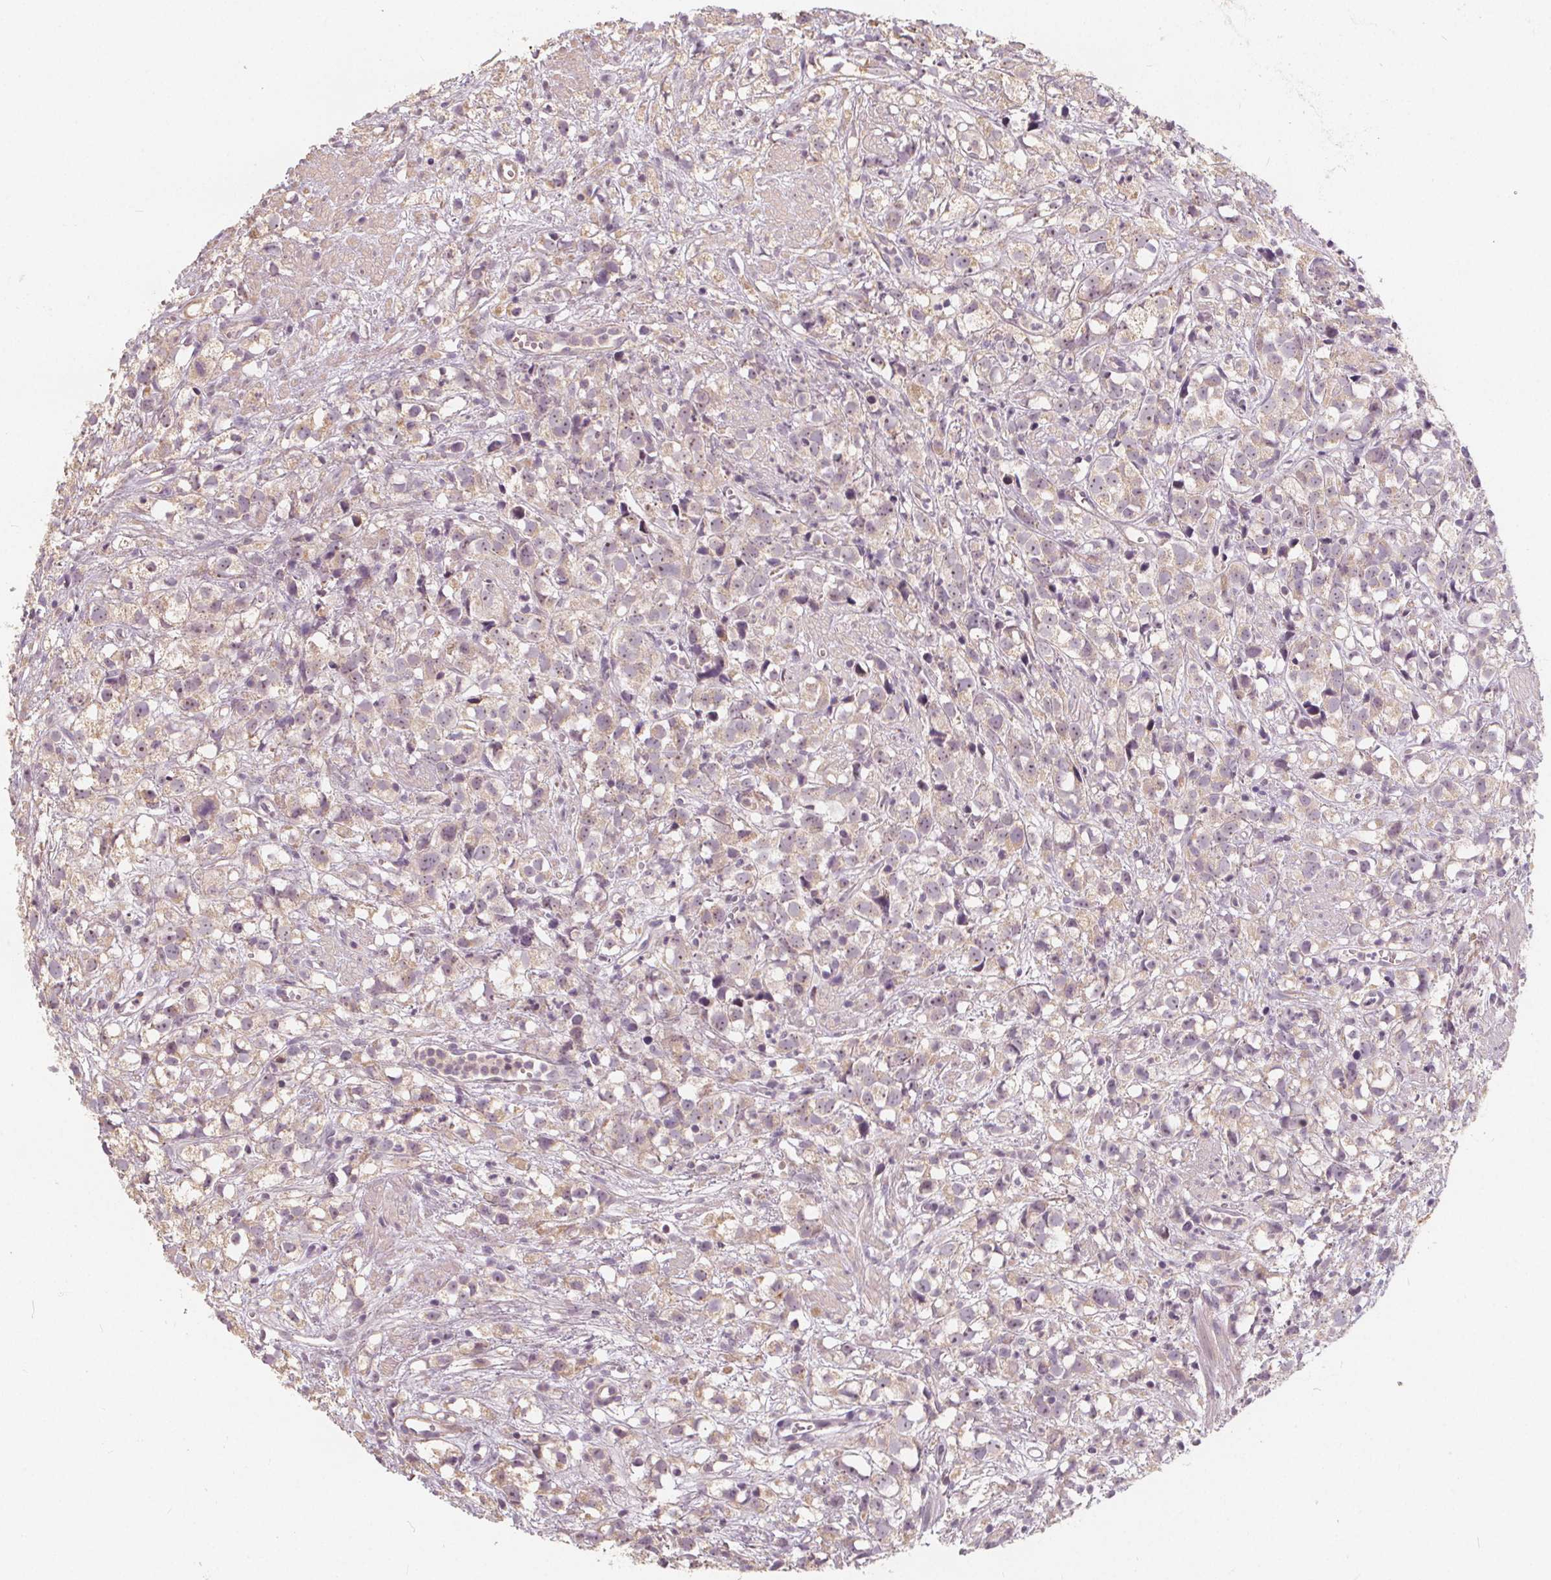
{"staining": {"intensity": "negative", "quantity": "none", "location": "none"}, "tissue": "prostate cancer", "cell_type": "Tumor cells", "image_type": "cancer", "snomed": [{"axis": "morphology", "description": "Adenocarcinoma, High grade"}, {"axis": "topography", "description": "Prostate"}], "caption": "Human prostate cancer stained for a protein using IHC reveals no staining in tumor cells.", "gene": "DRC3", "patient": {"sex": "male", "age": 68}}